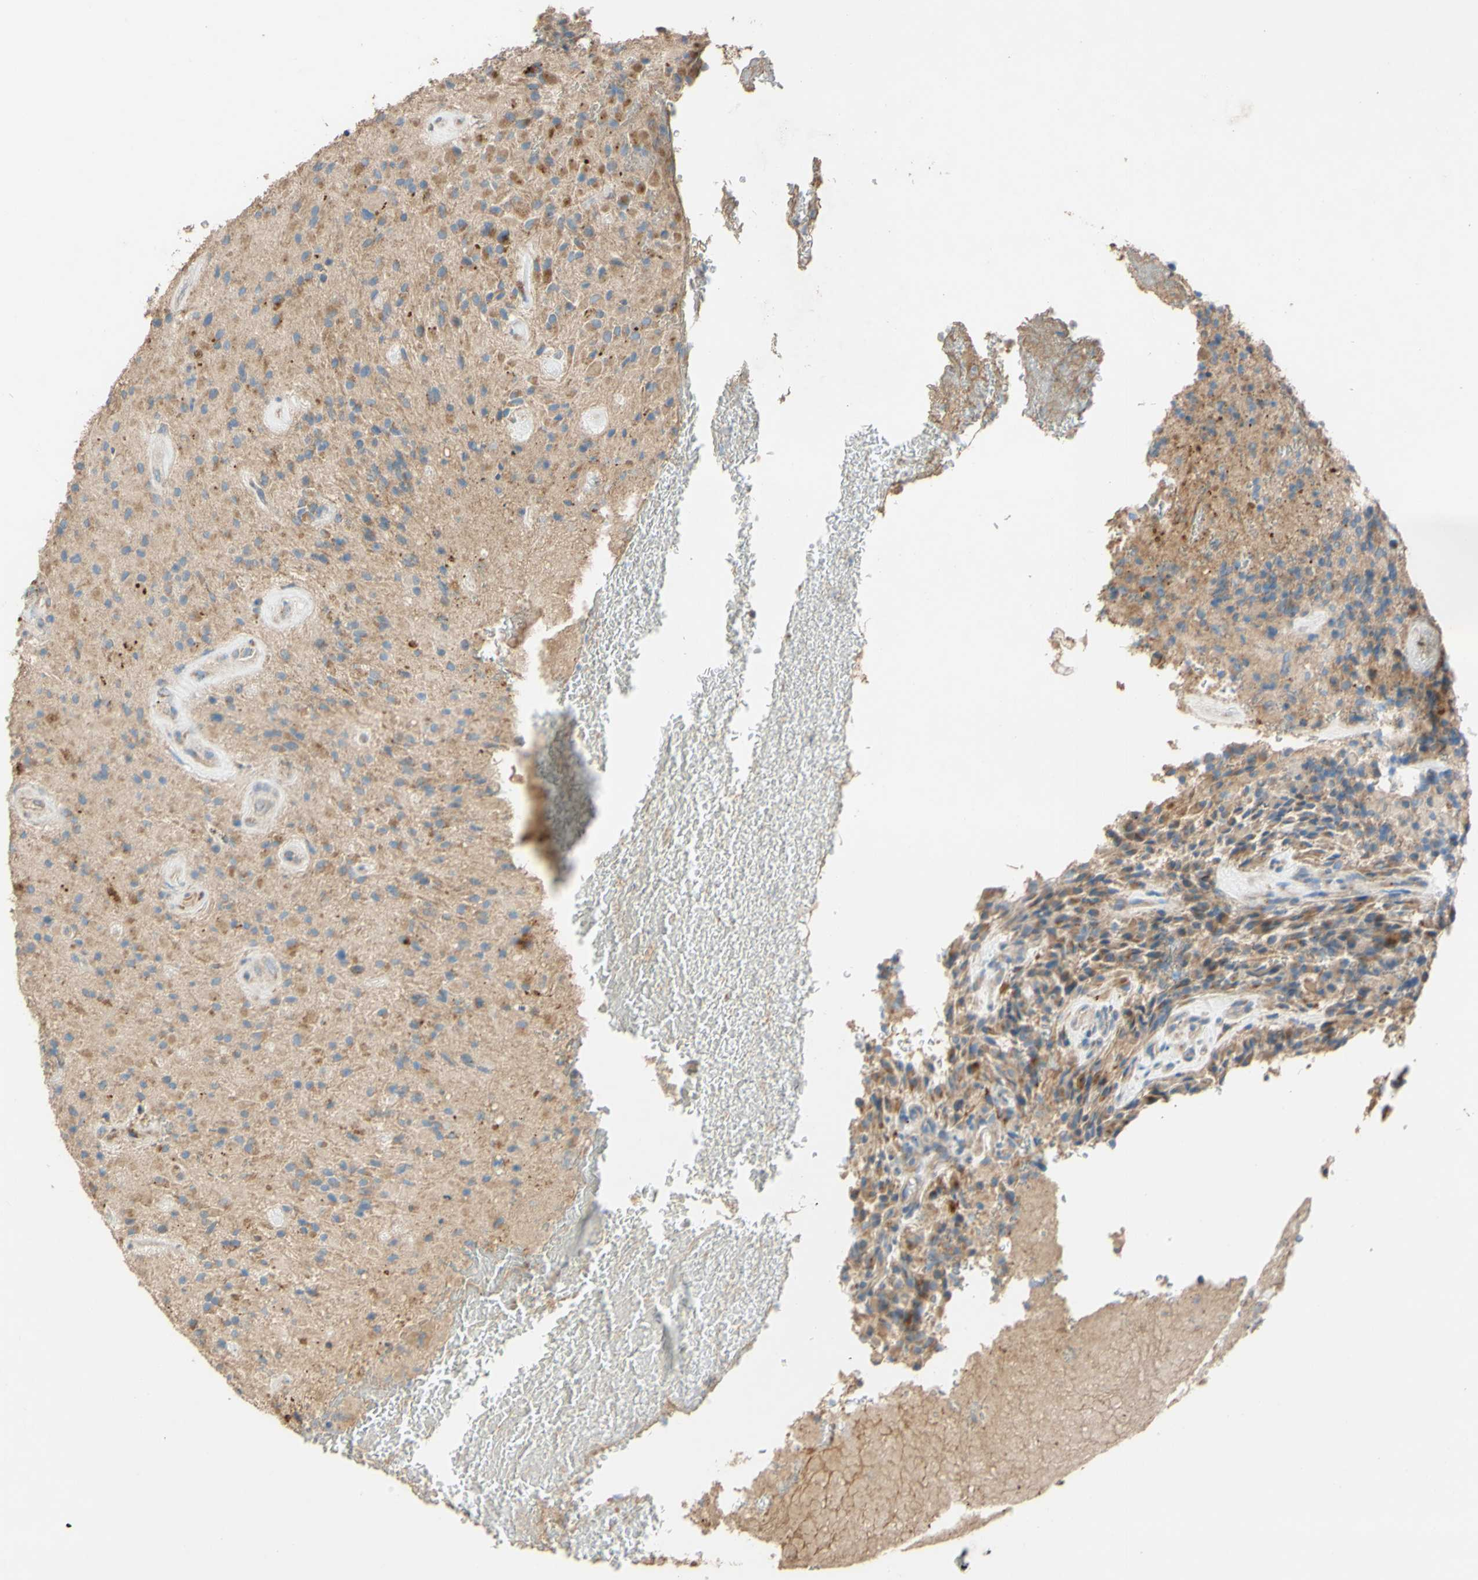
{"staining": {"intensity": "moderate", "quantity": ">75%", "location": "cytoplasmic/membranous"}, "tissue": "glioma", "cell_type": "Tumor cells", "image_type": "cancer", "snomed": [{"axis": "morphology", "description": "Glioma, malignant, High grade"}, {"axis": "topography", "description": "Brain"}], "caption": "This photomicrograph exhibits glioma stained with IHC to label a protein in brown. The cytoplasmic/membranous of tumor cells show moderate positivity for the protein. Nuclei are counter-stained blue.", "gene": "DKK3", "patient": {"sex": "male", "age": 71}}